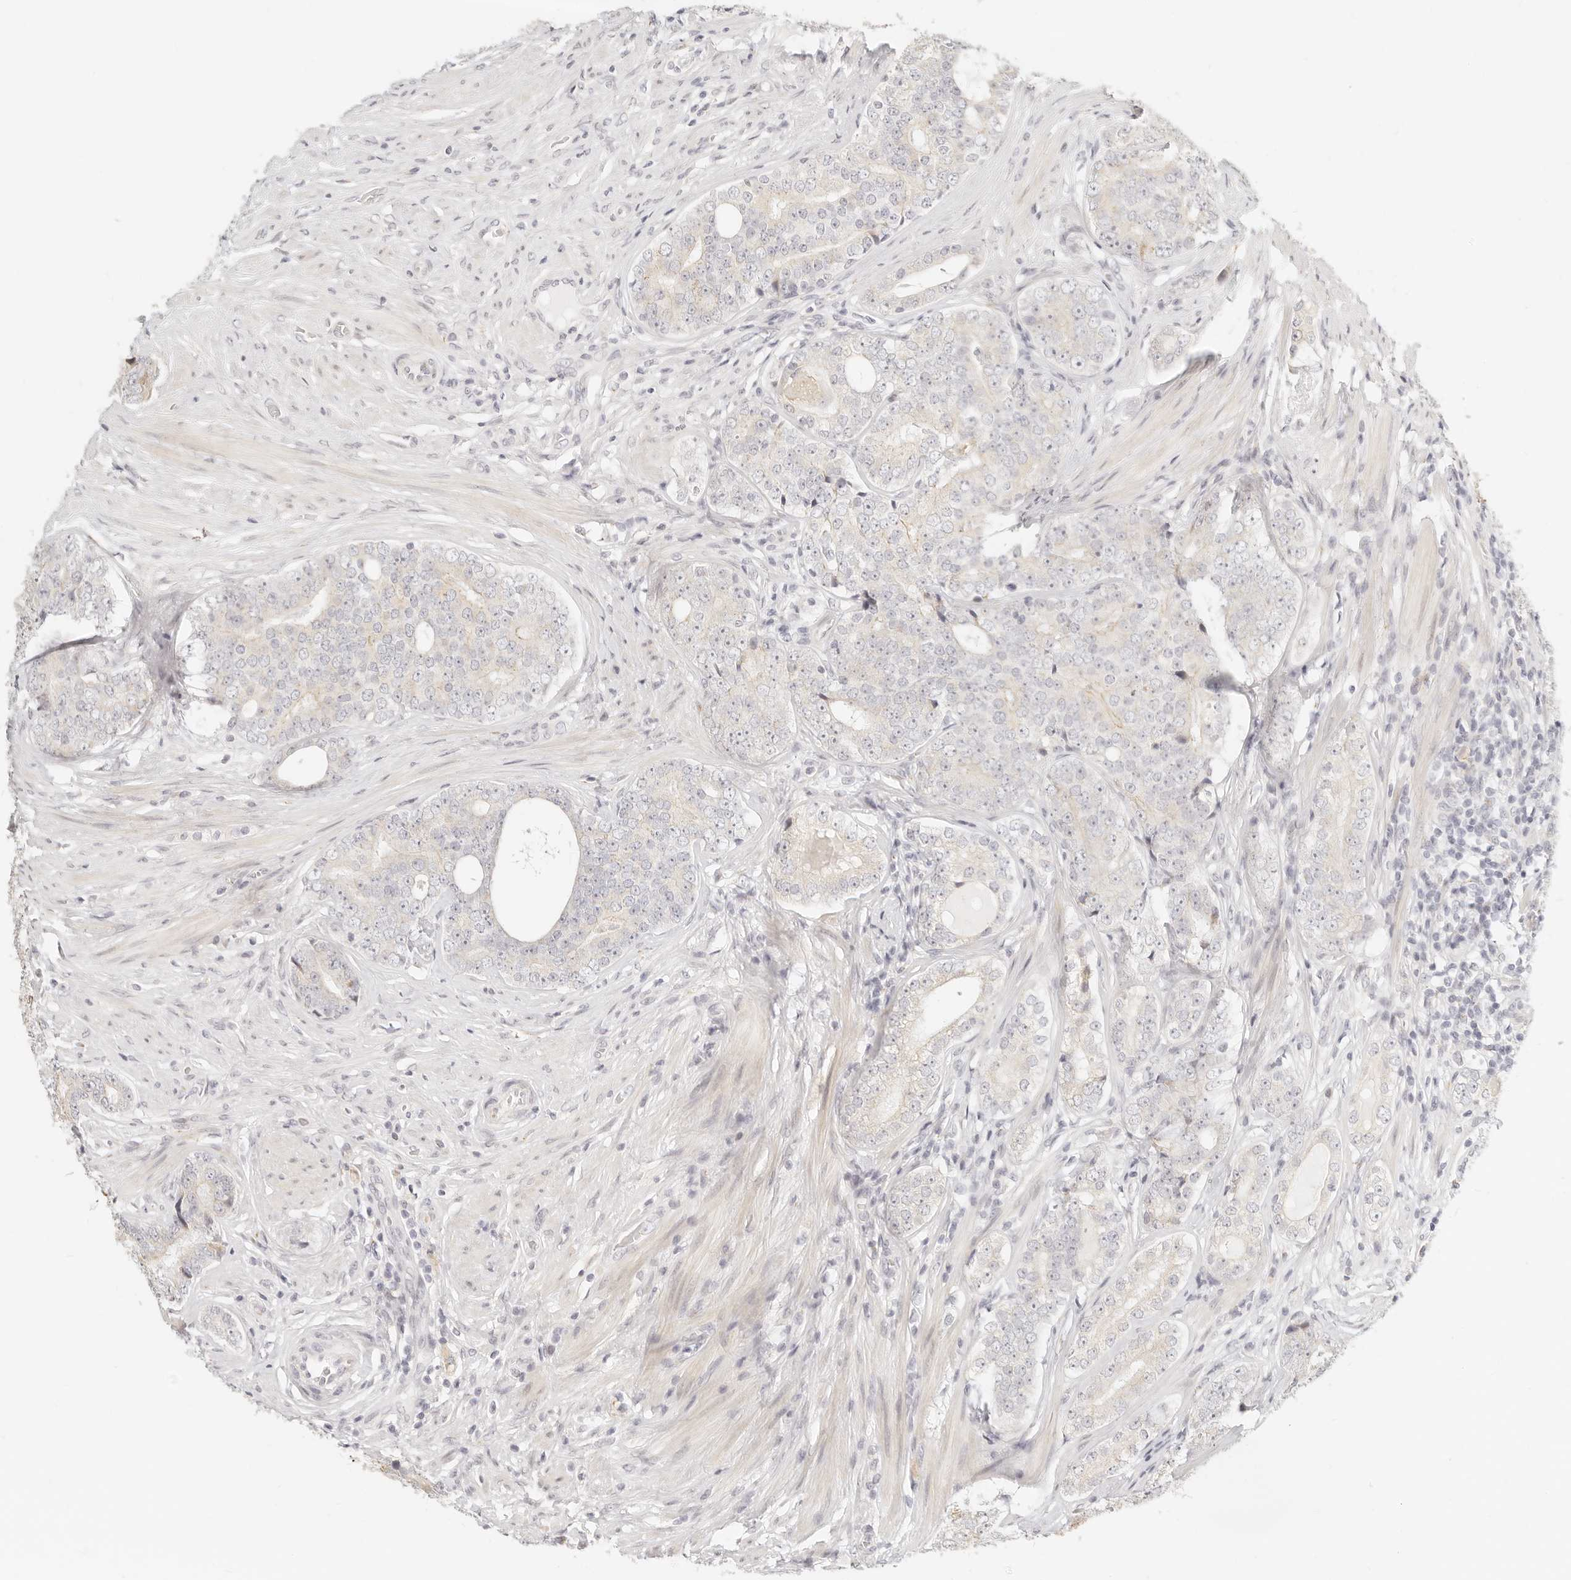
{"staining": {"intensity": "negative", "quantity": "none", "location": "none"}, "tissue": "prostate cancer", "cell_type": "Tumor cells", "image_type": "cancer", "snomed": [{"axis": "morphology", "description": "Adenocarcinoma, High grade"}, {"axis": "topography", "description": "Prostate"}], "caption": "Immunohistochemical staining of human prostate cancer (high-grade adenocarcinoma) displays no significant positivity in tumor cells.", "gene": "FAM20B", "patient": {"sex": "male", "age": 56}}